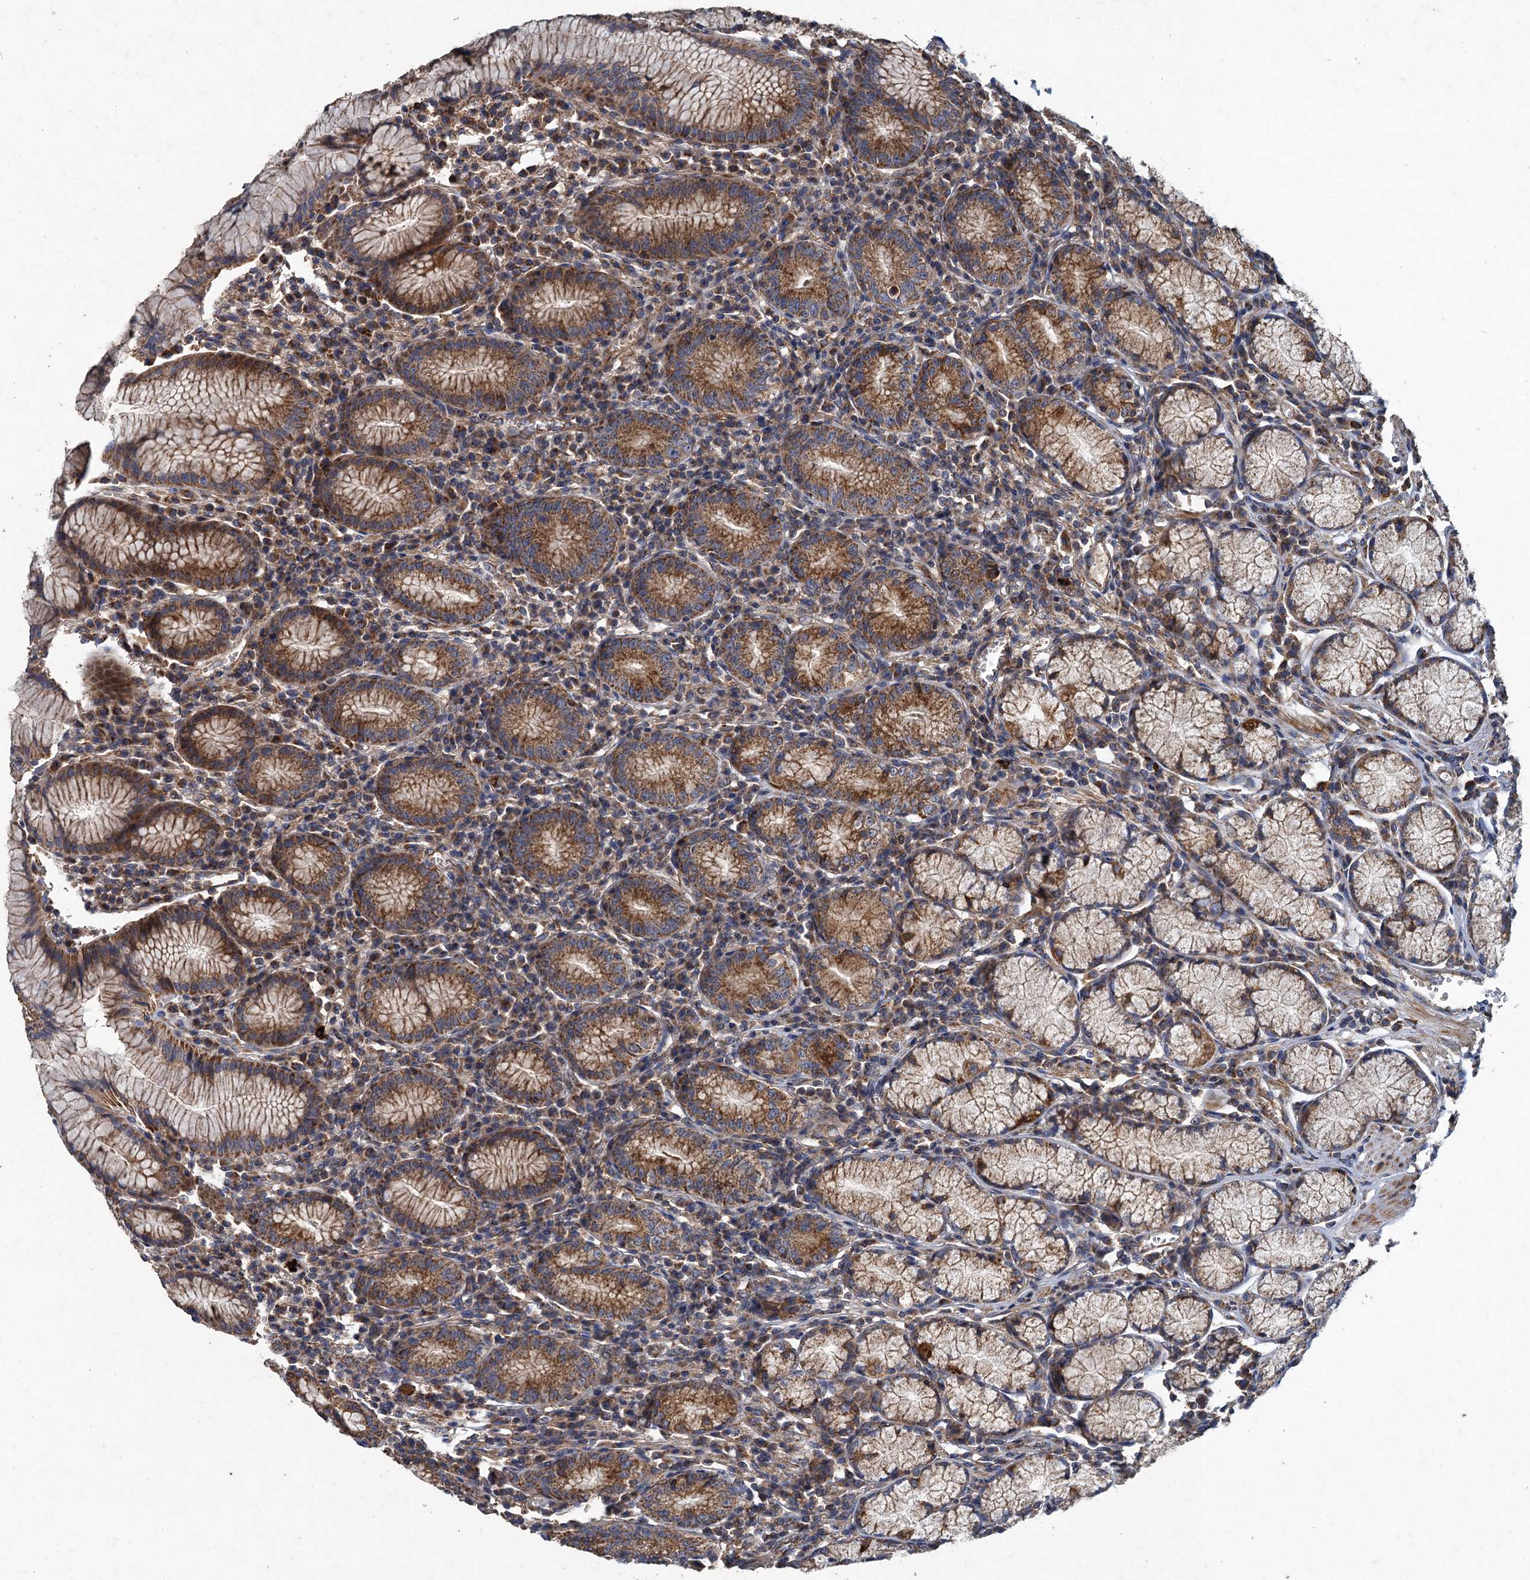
{"staining": {"intensity": "strong", "quantity": ">75%", "location": "cytoplasmic/membranous"}, "tissue": "stomach", "cell_type": "Glandular cells", "image_type": "normal", "snomed": [{"axis": "morphology", "description": "Normal tissue, NOS"}, {"axis": "topography", "description": "Stomach"}], "caption": "The immunohistochemical stain highlights strong cytoplasmic/membranous positivity in glandular cells of benign stomach. (DAB (3,3'-diaminobenzidine) = brown stain, brightfield microscopy at high magnification).", "gene": "BCS1L", "patient": {"sex": "male", "age": 55}}